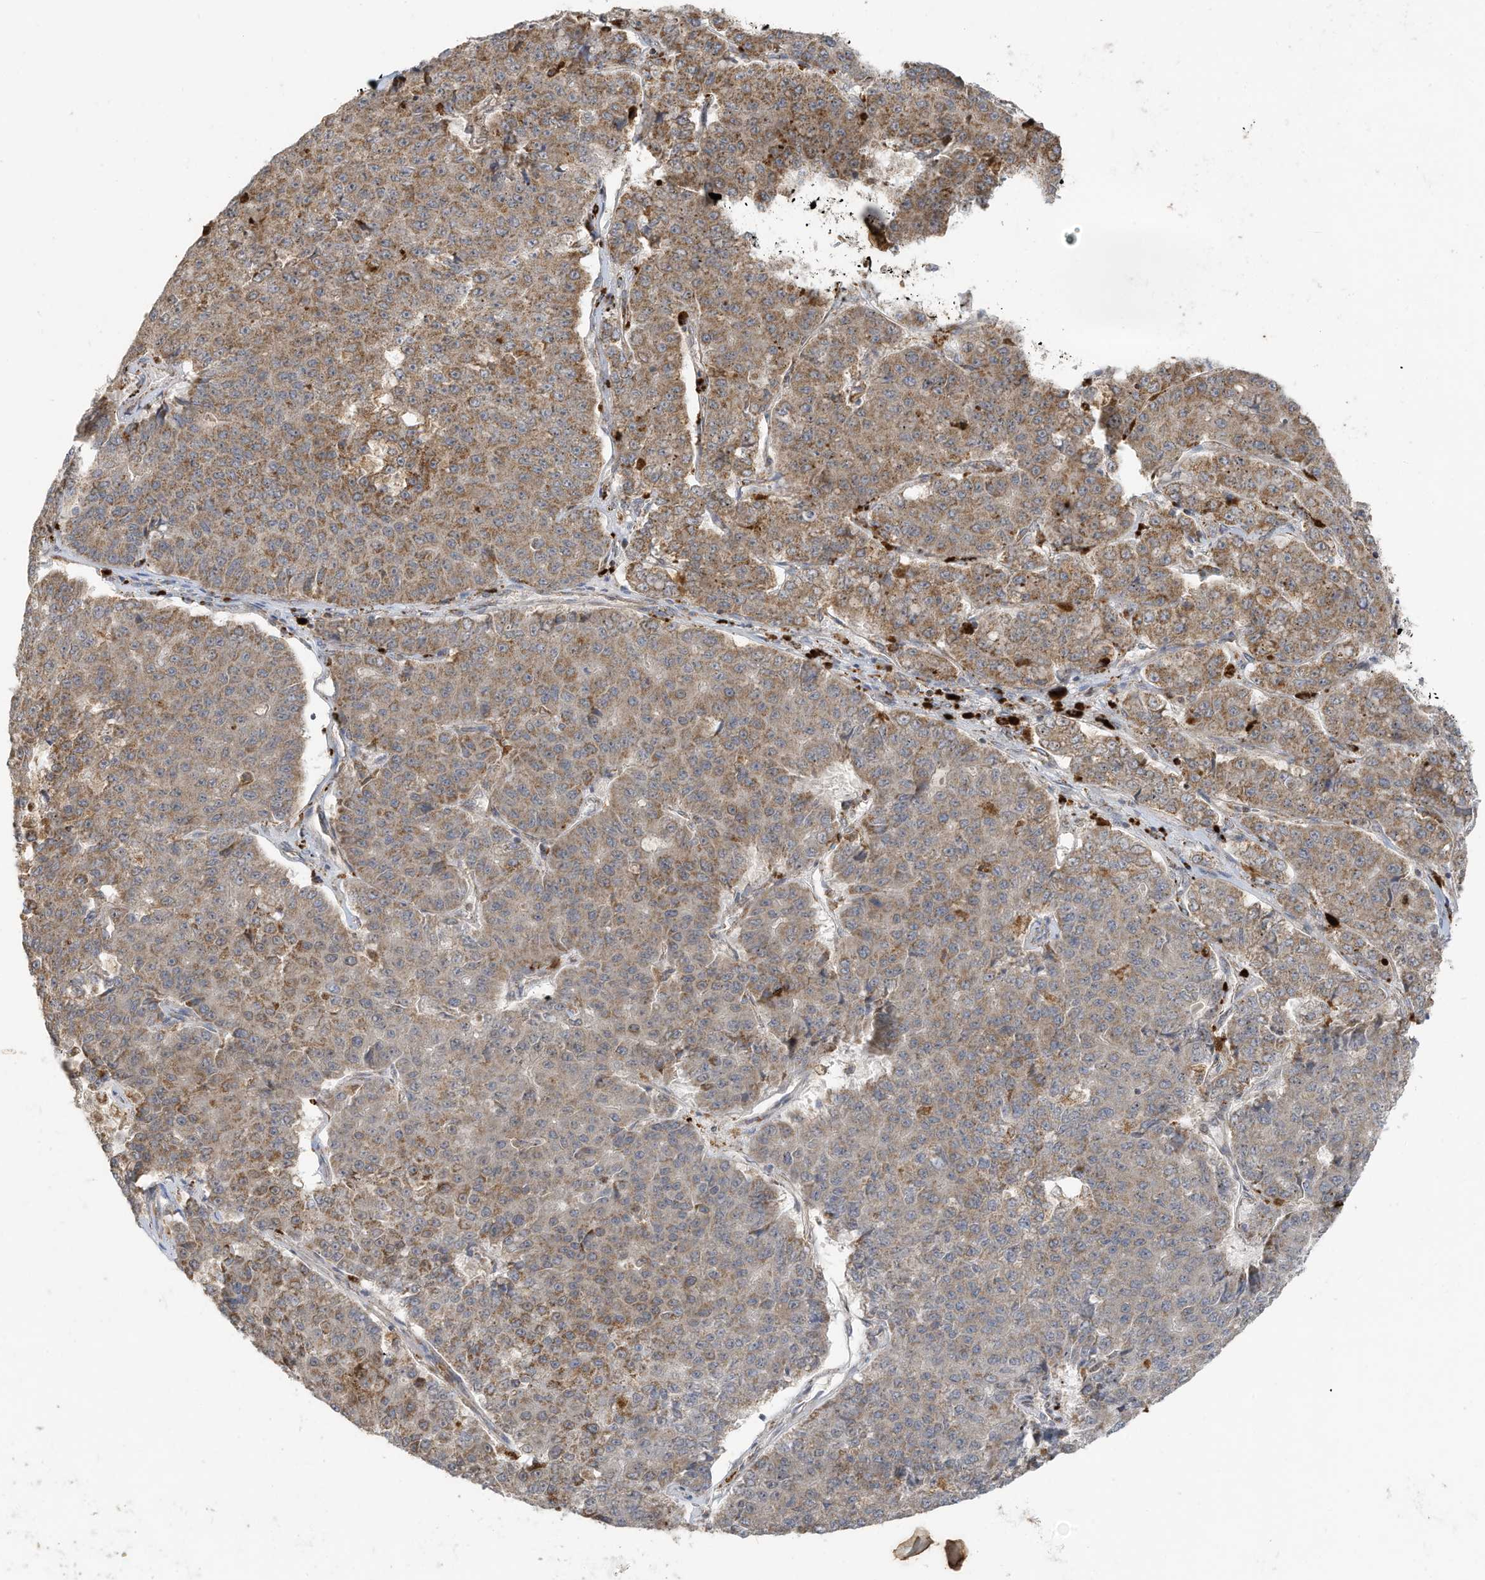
{"staining": {"intensity": "moderate", "quantity": ">75%", "location": "cytoplasmic/membranous"}, "tissue": "pancreatic cancer", "cell_type": "Tumor cells", "image_type": "cancer", "snomed": [{"axis": "morphology", "description": "Adenocarcinoma, NOS"}, {"axis": "topography", "description": "Pancreas"}], "caption": "A histopathology image showing moderate cytoplasmic/membranous expression in about >75% of tumor cells in pancreatic adenocarcinoma, as visualized by brown immunohistochemical staining.", "gene": "C2orf74", "patient": {"sex": "male", "age": 50}}